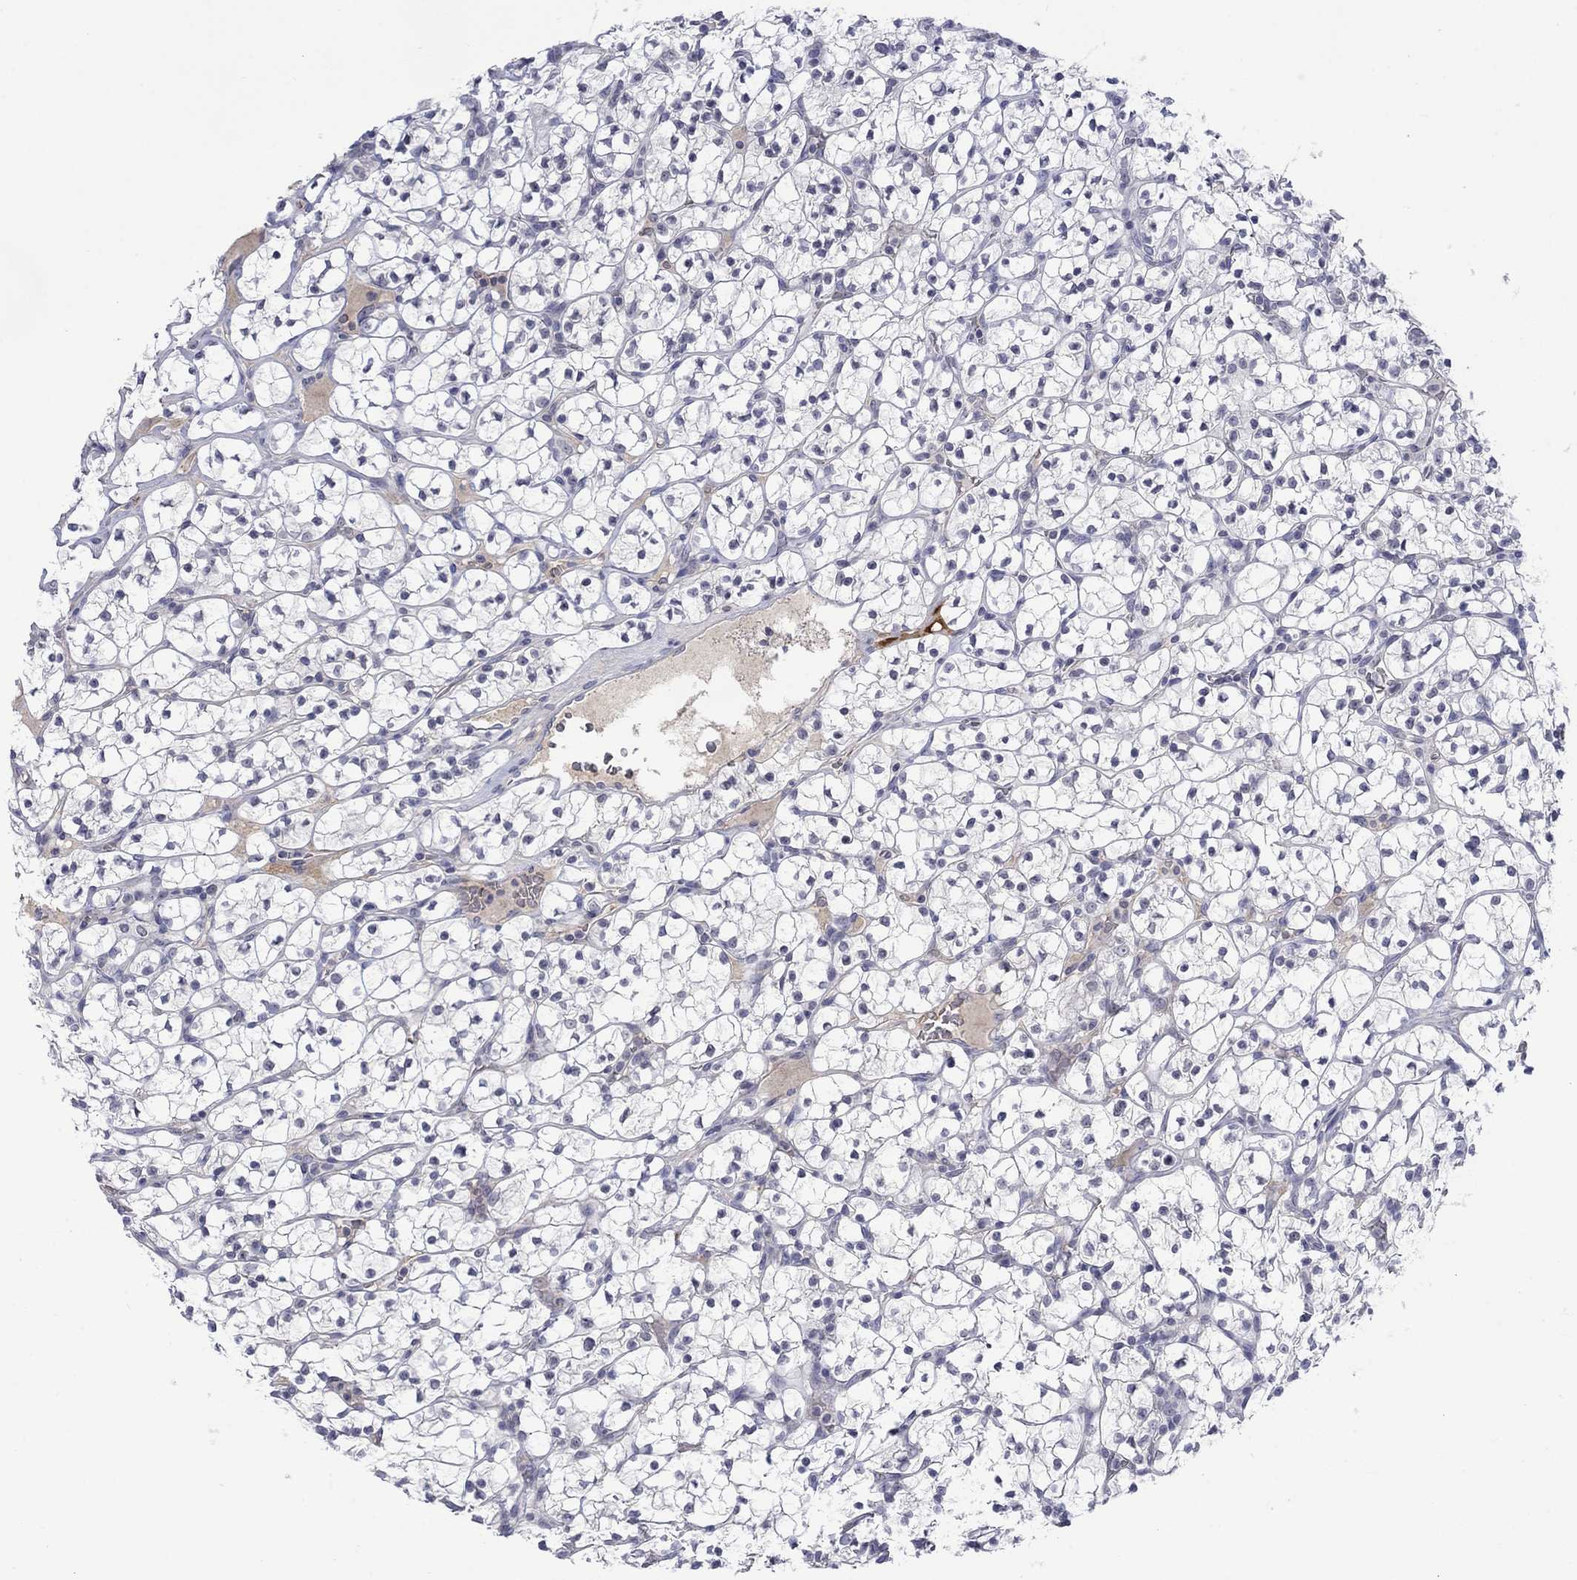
{"staining": {"intensity": "negative", "quantity": "none", "location": "none"}, "tissue": "renal cancer", "cell_type": "Tumor cells", "image_type": "cancer", "snomed": [{"axis": "morphology", "description": "Adenocarcinoma, NOS"}, {"axis": "topography", "description": "Kidney"}], "caption": "IHC micrograph of renal adenocarcinoma stained for a protein (brown), which demonstrates no expression in tumor cells. (DAB immunohistochemistry (IHC), high magnification).", "gene": "NSMF", "patient": {"sex": "female", "age": 89}}